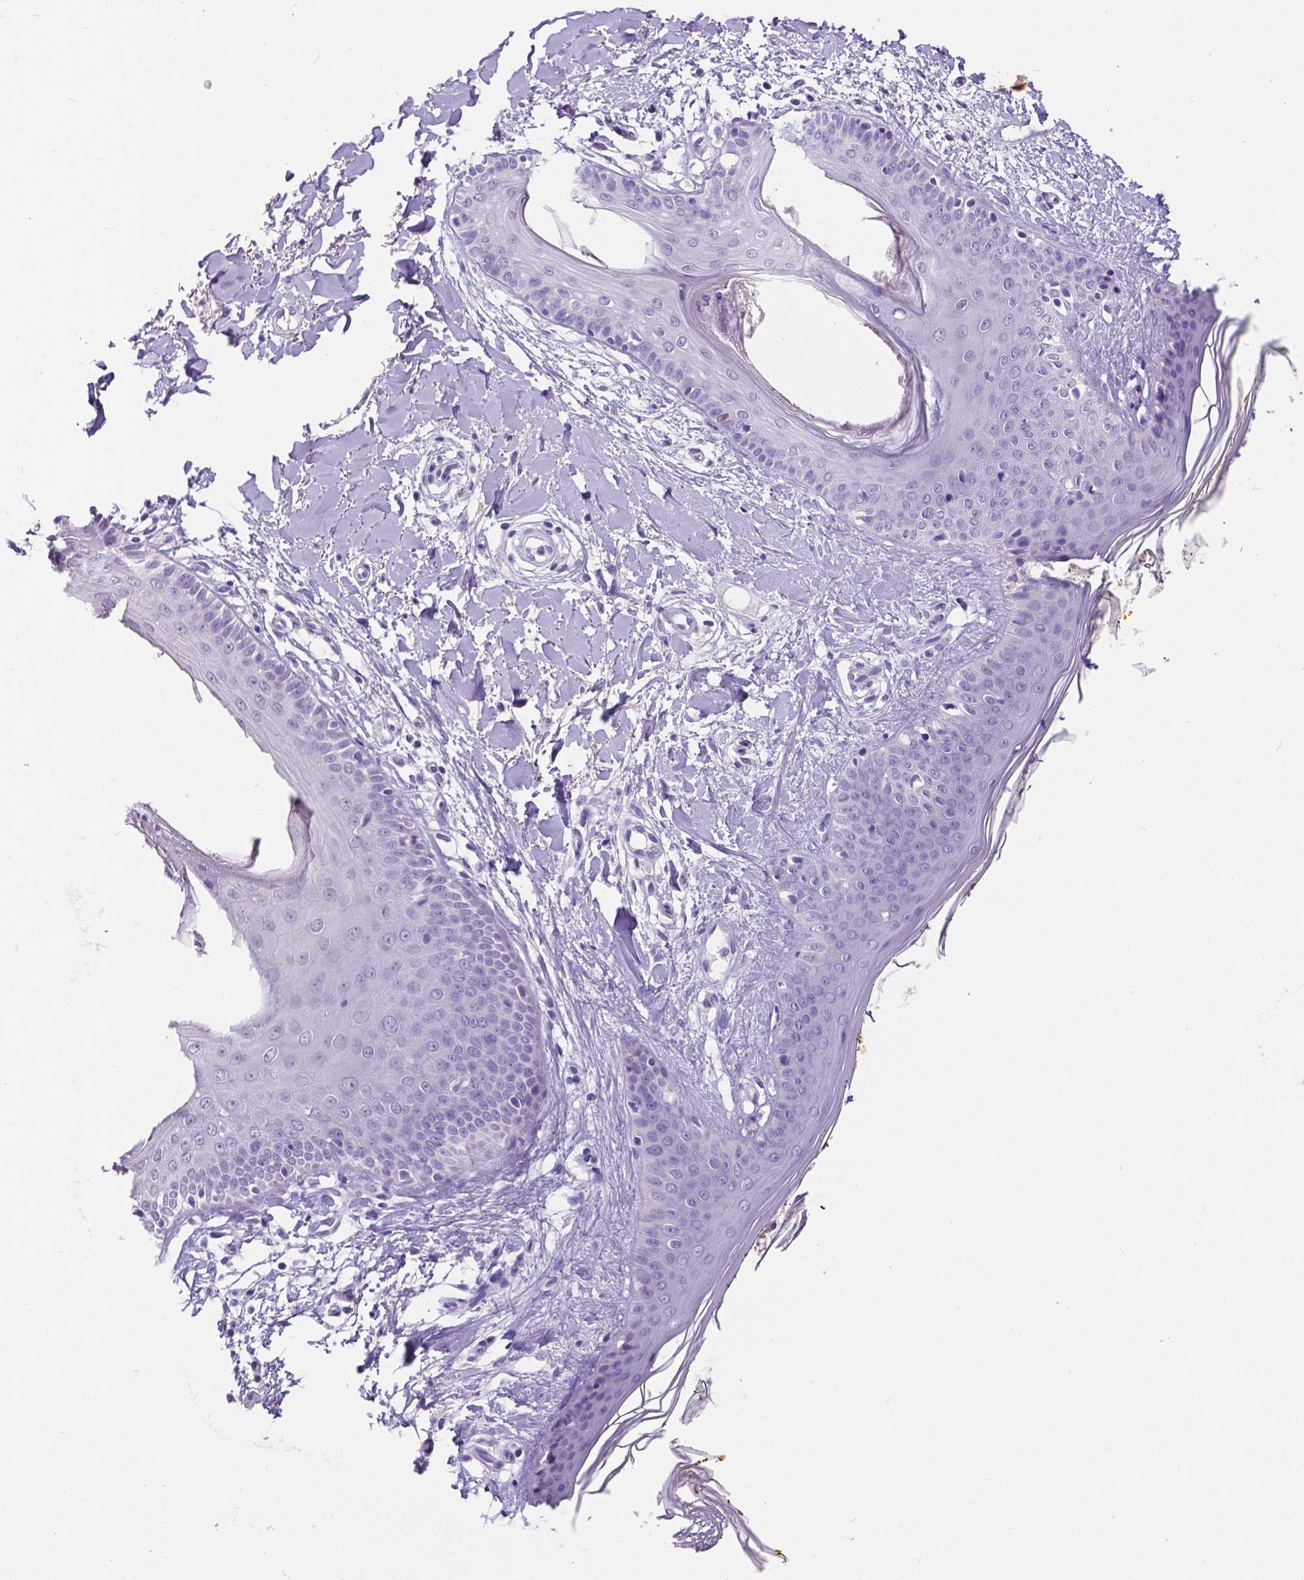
{"staining": {"intensity": "negative", "quantity": "none", "location": "none"}, "tissue": "skin", "cell_type": "Fibroblasts", "image_type": "normal", "snomed": [{"axis": "morphology", "description": "Normal tissue, NOS"}, {"axis": "topography", "description": "Skin"}], "caption": "Protein analysis of unremarkable skin reveals no significant expression in fibroblasts. Brightfield microscopy of IHC stained with DAB (brown) and hematoxylin (blue), captured at high magnification.", "gene": "SATB2", "patient": {"sex": "female", "age": 34}}